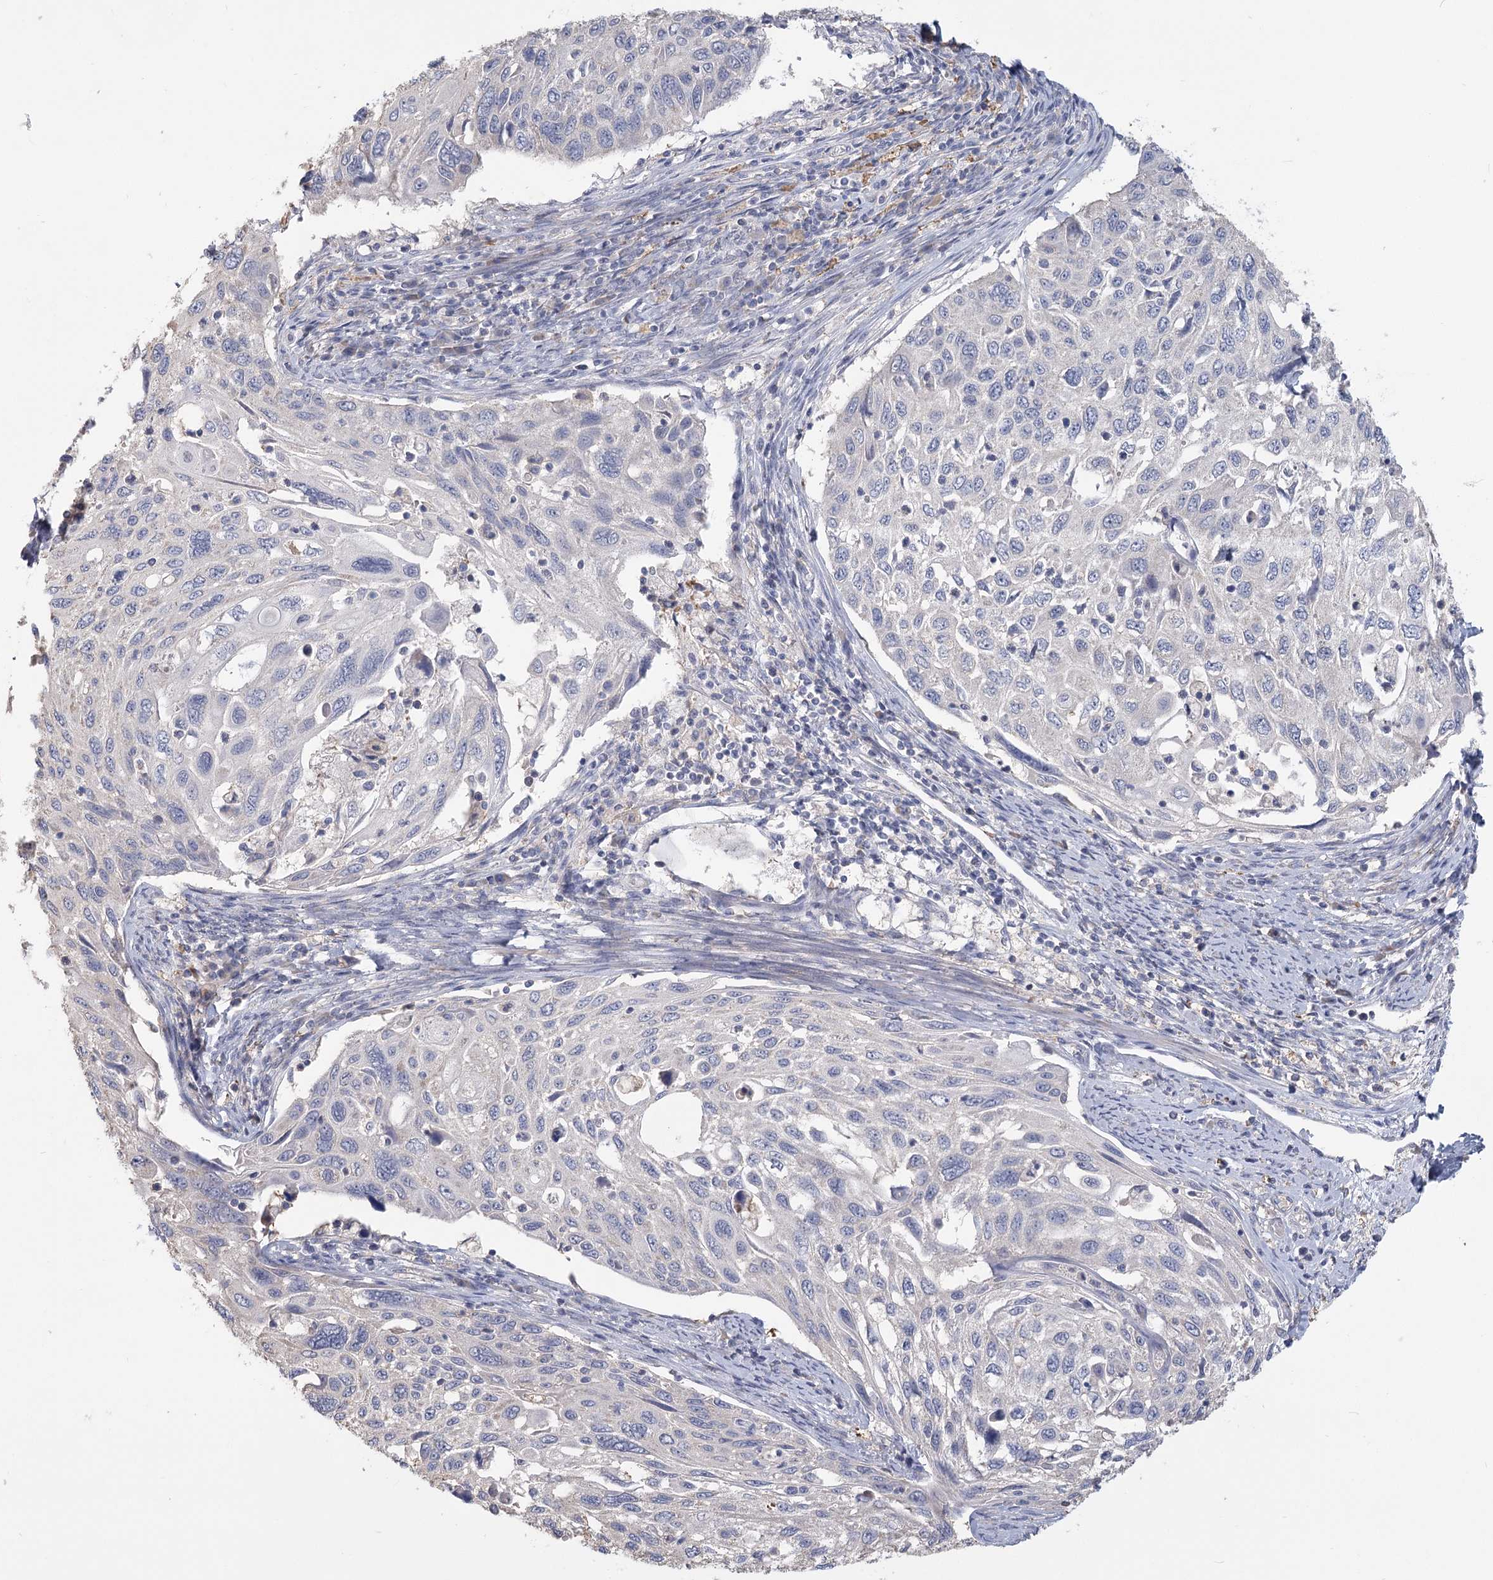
{"staining": {"intensity": "negative", "quantity": "none", "location": "none"}, "tissue": "cervical cancer", "cell_type": "Tumor cells", "image_type": "cancer", "snomed": [{"axis": "morphology", "description": "Squamous cell carcinoma, NOS"}, {"axis": "topography", "description": "Cervix"}], "caption": "Tumor cells show no significant staining in cervical cancer.", "gene": "CNTLN", "patient": {"sex": "female", "age": 70}}